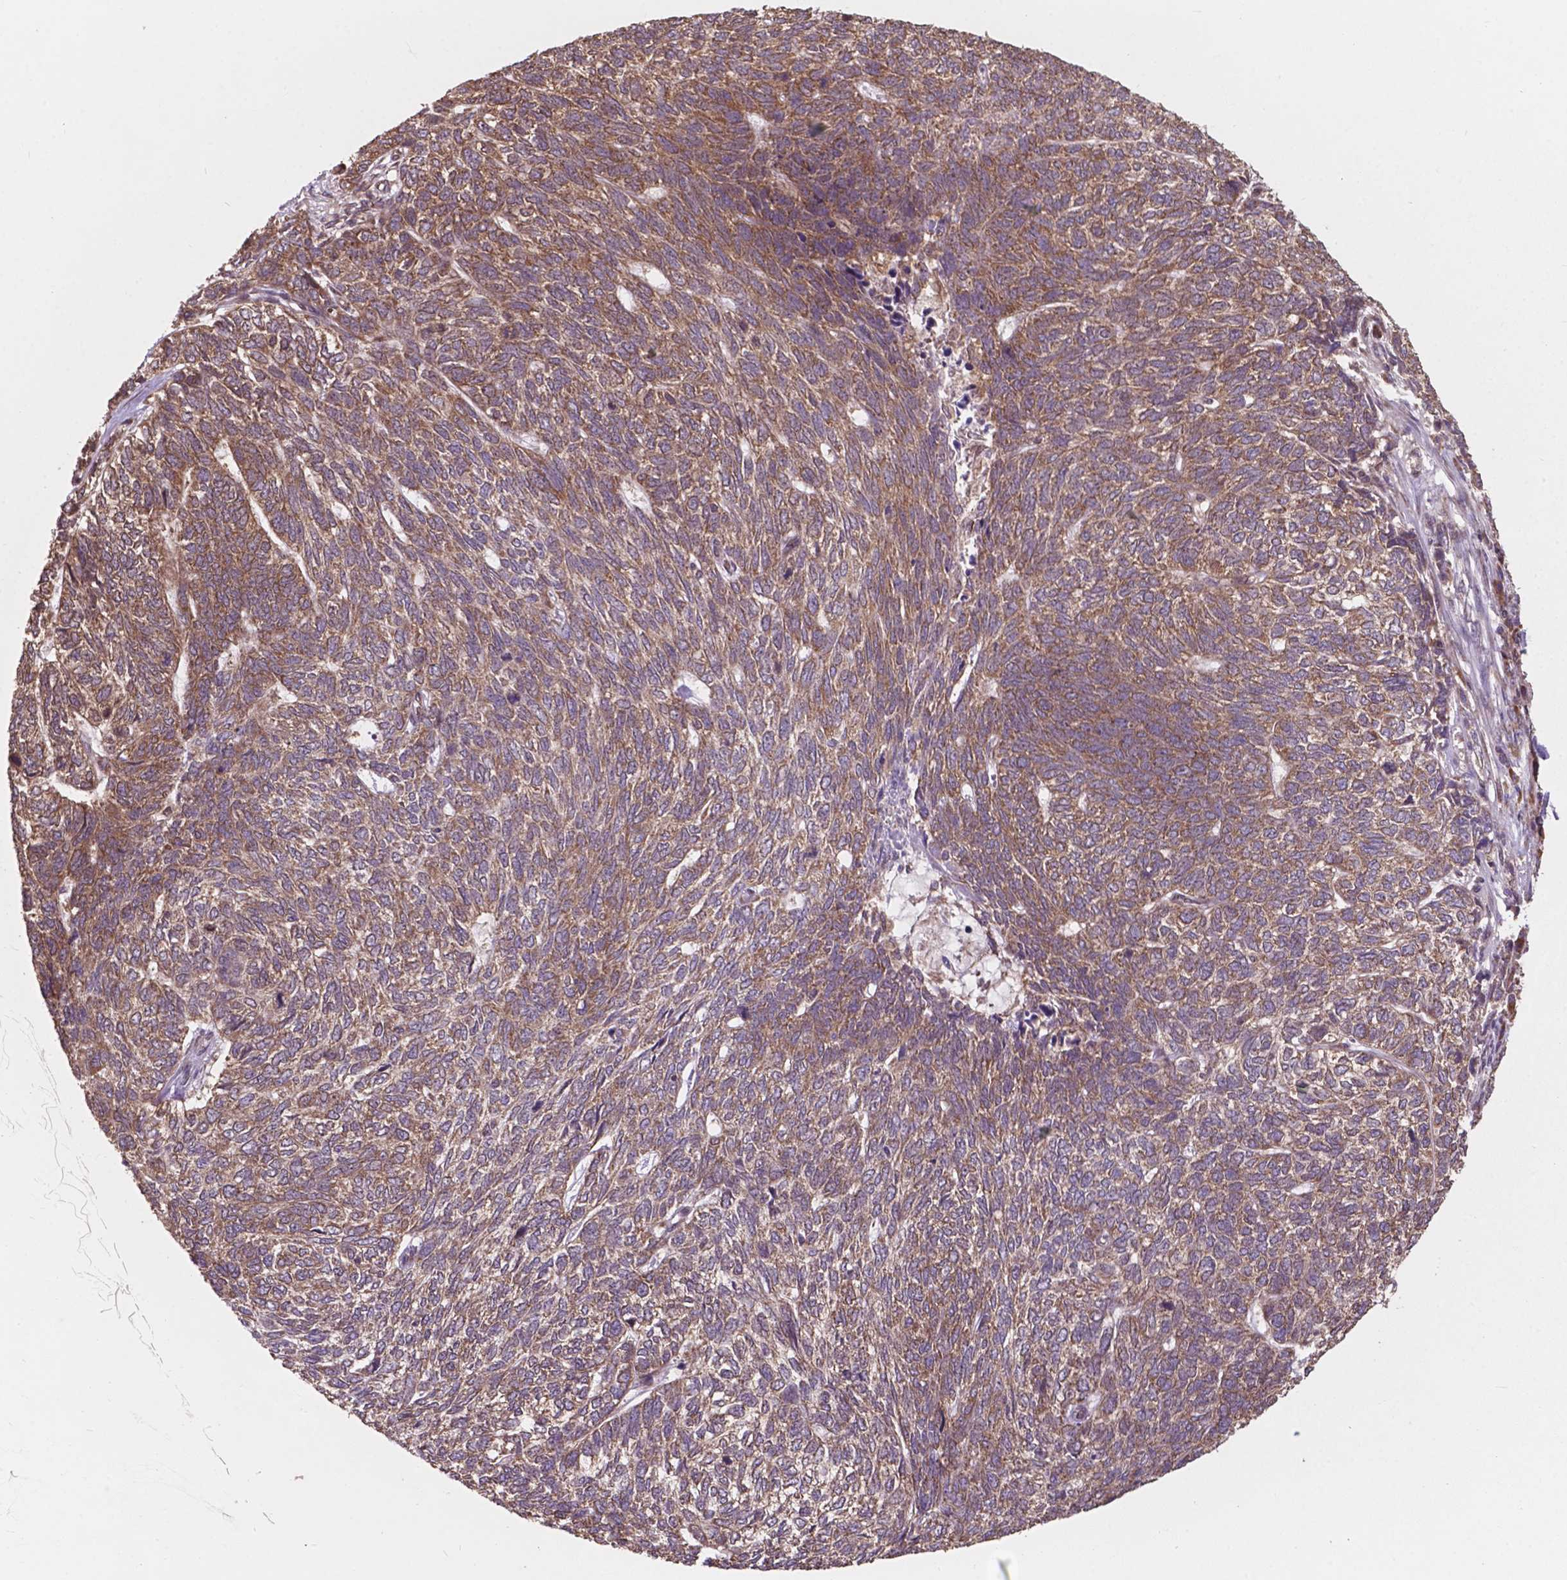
{"staining": {"intensity": "moderate", "quantity": "25%-75%", "location": "cytoplasmic/membranous"}, "tissue": "skin cancer", "cell_type": "Tumor cells", "image_type": "cancer", "snomed": [{"axis": "morphology", "description": "Basal cell carcinoma"}, {"axis": "topography", "description": "Skin"}], "caption": "A micrograph showing moderate cytoplasmic/membranous expression in approximately 25%-75% of tumor cells in skin cancer, as visualized by brown immunohistochemical staining.", "gene": "MRPL33", "patient": {"sex": "female", "age": 65}}